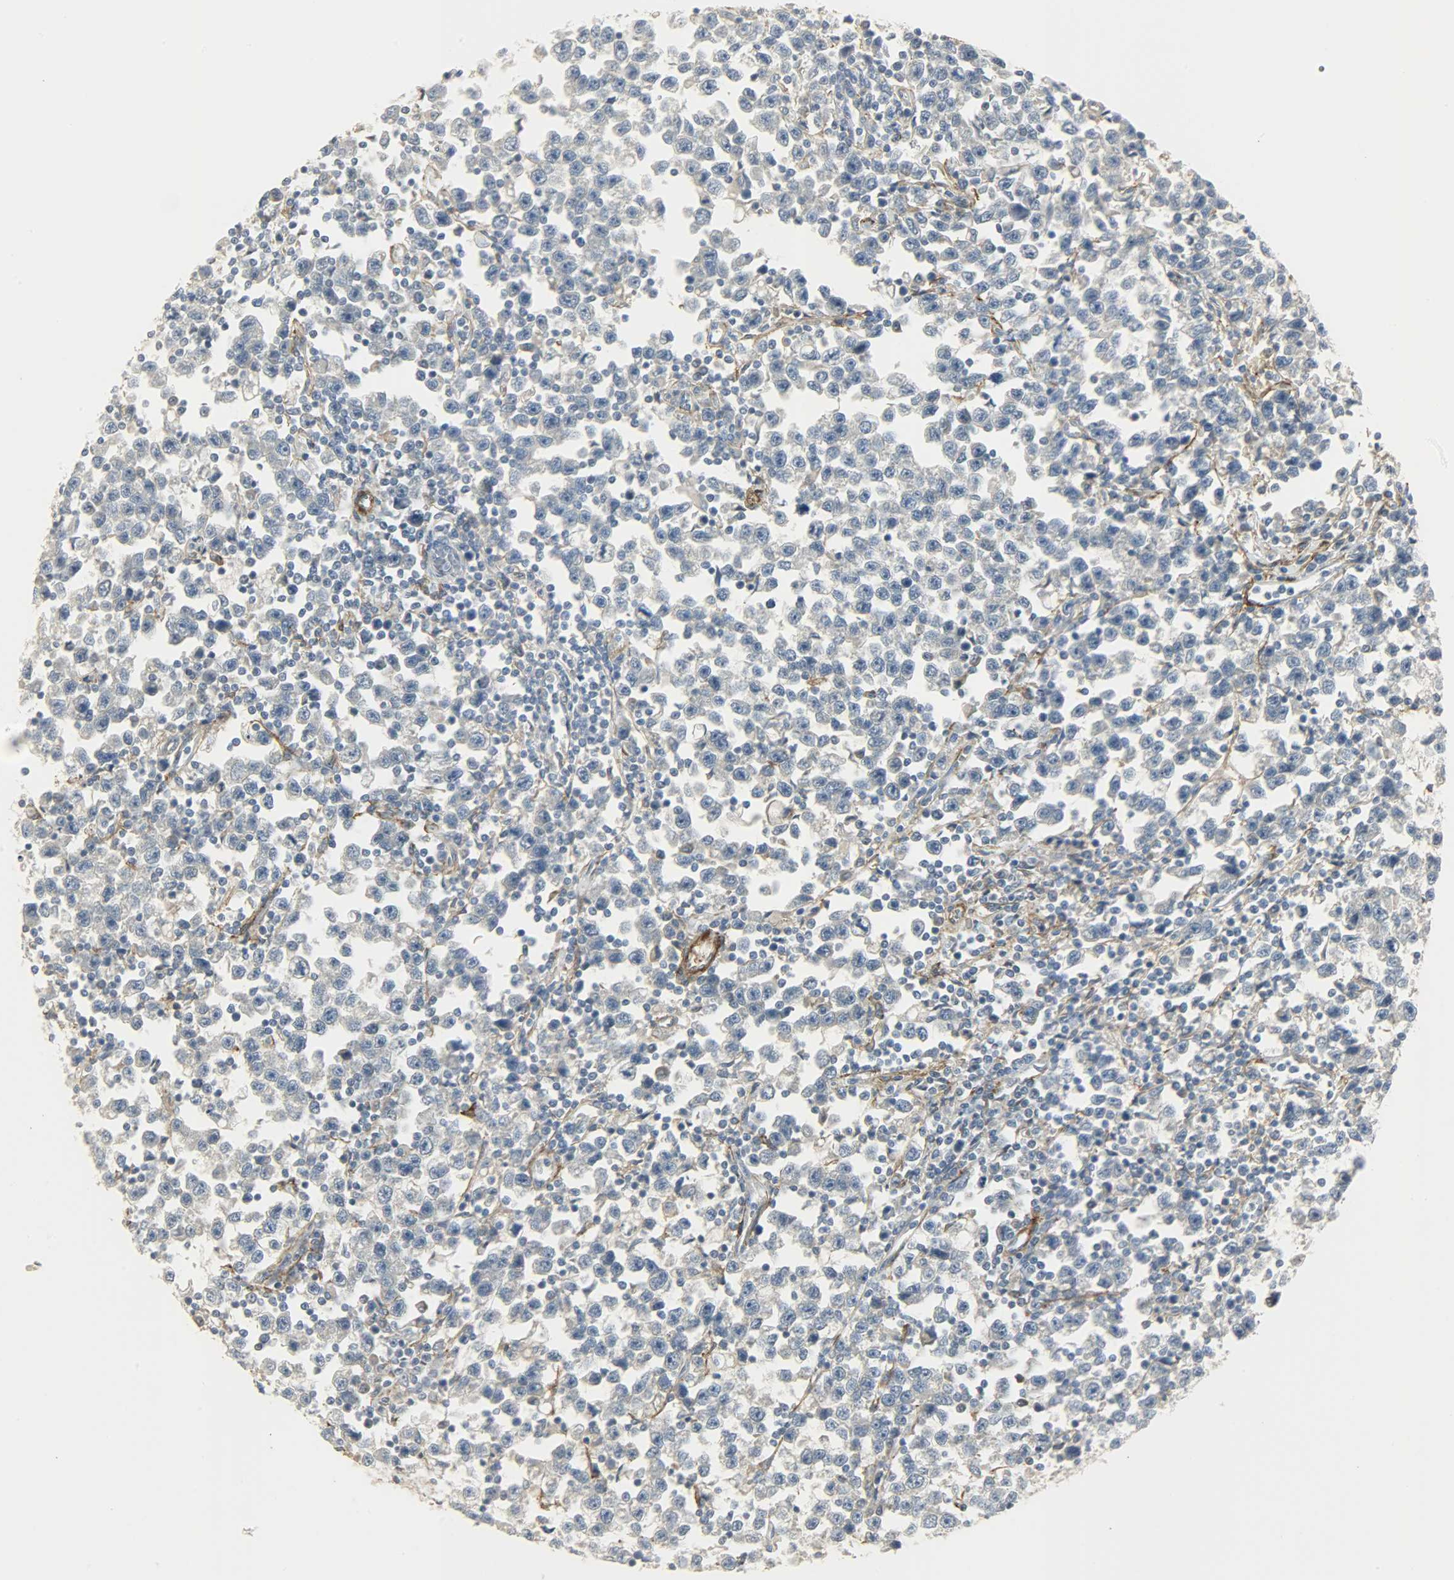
{"staining": {"intensity": "negative", "quantity": "none", "location": "none"}, "tissue": "testis cancer", "cell_type": "Tumor cells", "image_type": "cancer", "snomed": [{"axis": "morphology", "description": "Seminoma, NOS"}, {"axis": "topography", "description": "Testis"}], "caption": "Tumor cells show no significant protein positivity in testis seminoma.", "gene": "ENPEP", "patient": {"sex": "male", "age": 43}}